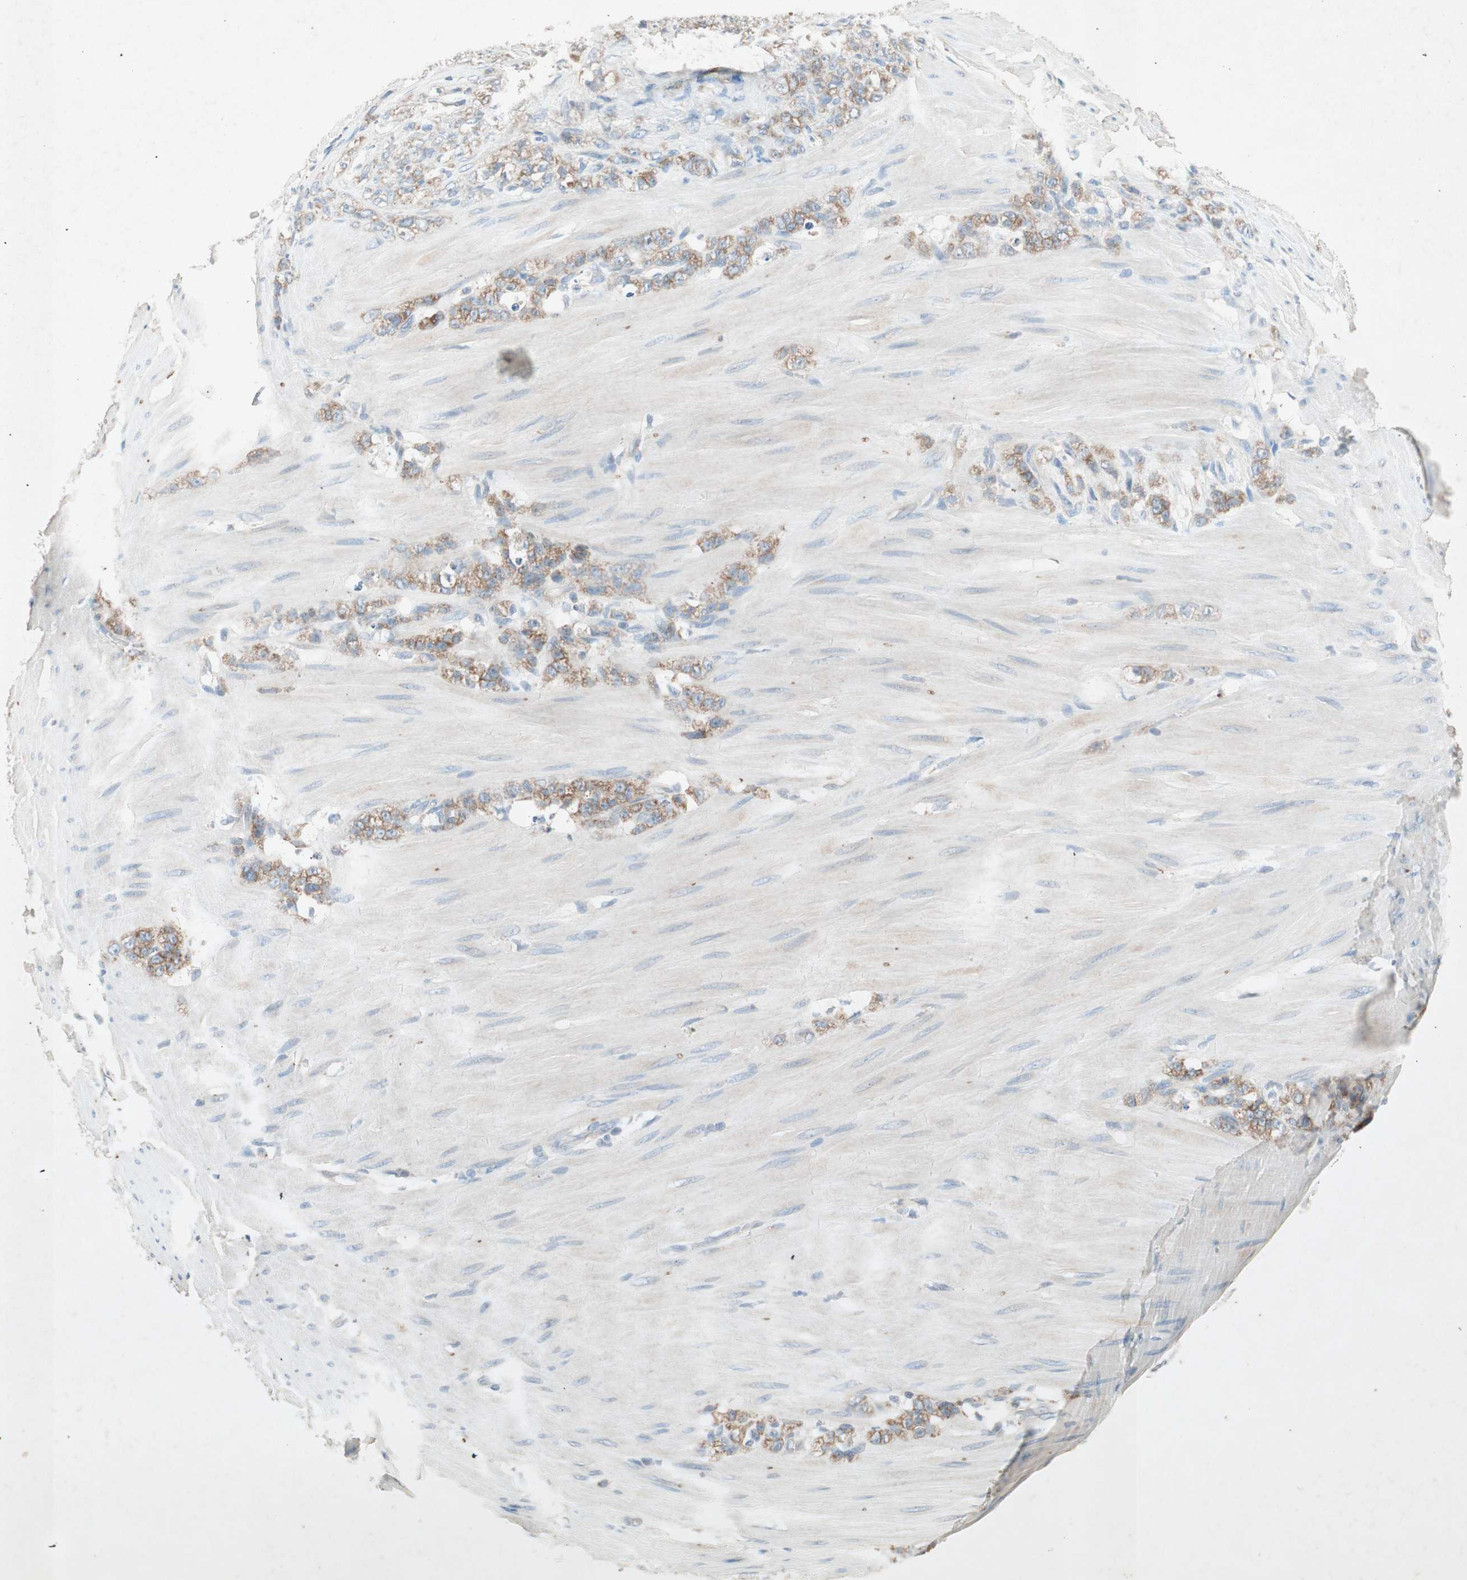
{"staining": {"intensity": "moderate", "quantity": ">75%", "location": "cytoplasmic/membranous"}, "tissue": "stomach cancer", "cell_type": "Tumor cells", "image_type": "cancer", "snomed": [{"axis": "morphology", "description": "Adenocarcinoma, NOS"}, {"axis": "topography", "description": "Stomach"}], "caption": "The immunohistochemical stain shows moderate cytoplasmic/membranous positivity in tumor cells of stomach cancer tissue. The staining was performed using DAB, with brown indicating positive protein expression. Nuclei are stained blue with hematoxylin.", "gene": "NKAIN1", "patient": {"sex": "male", "age": 82}}